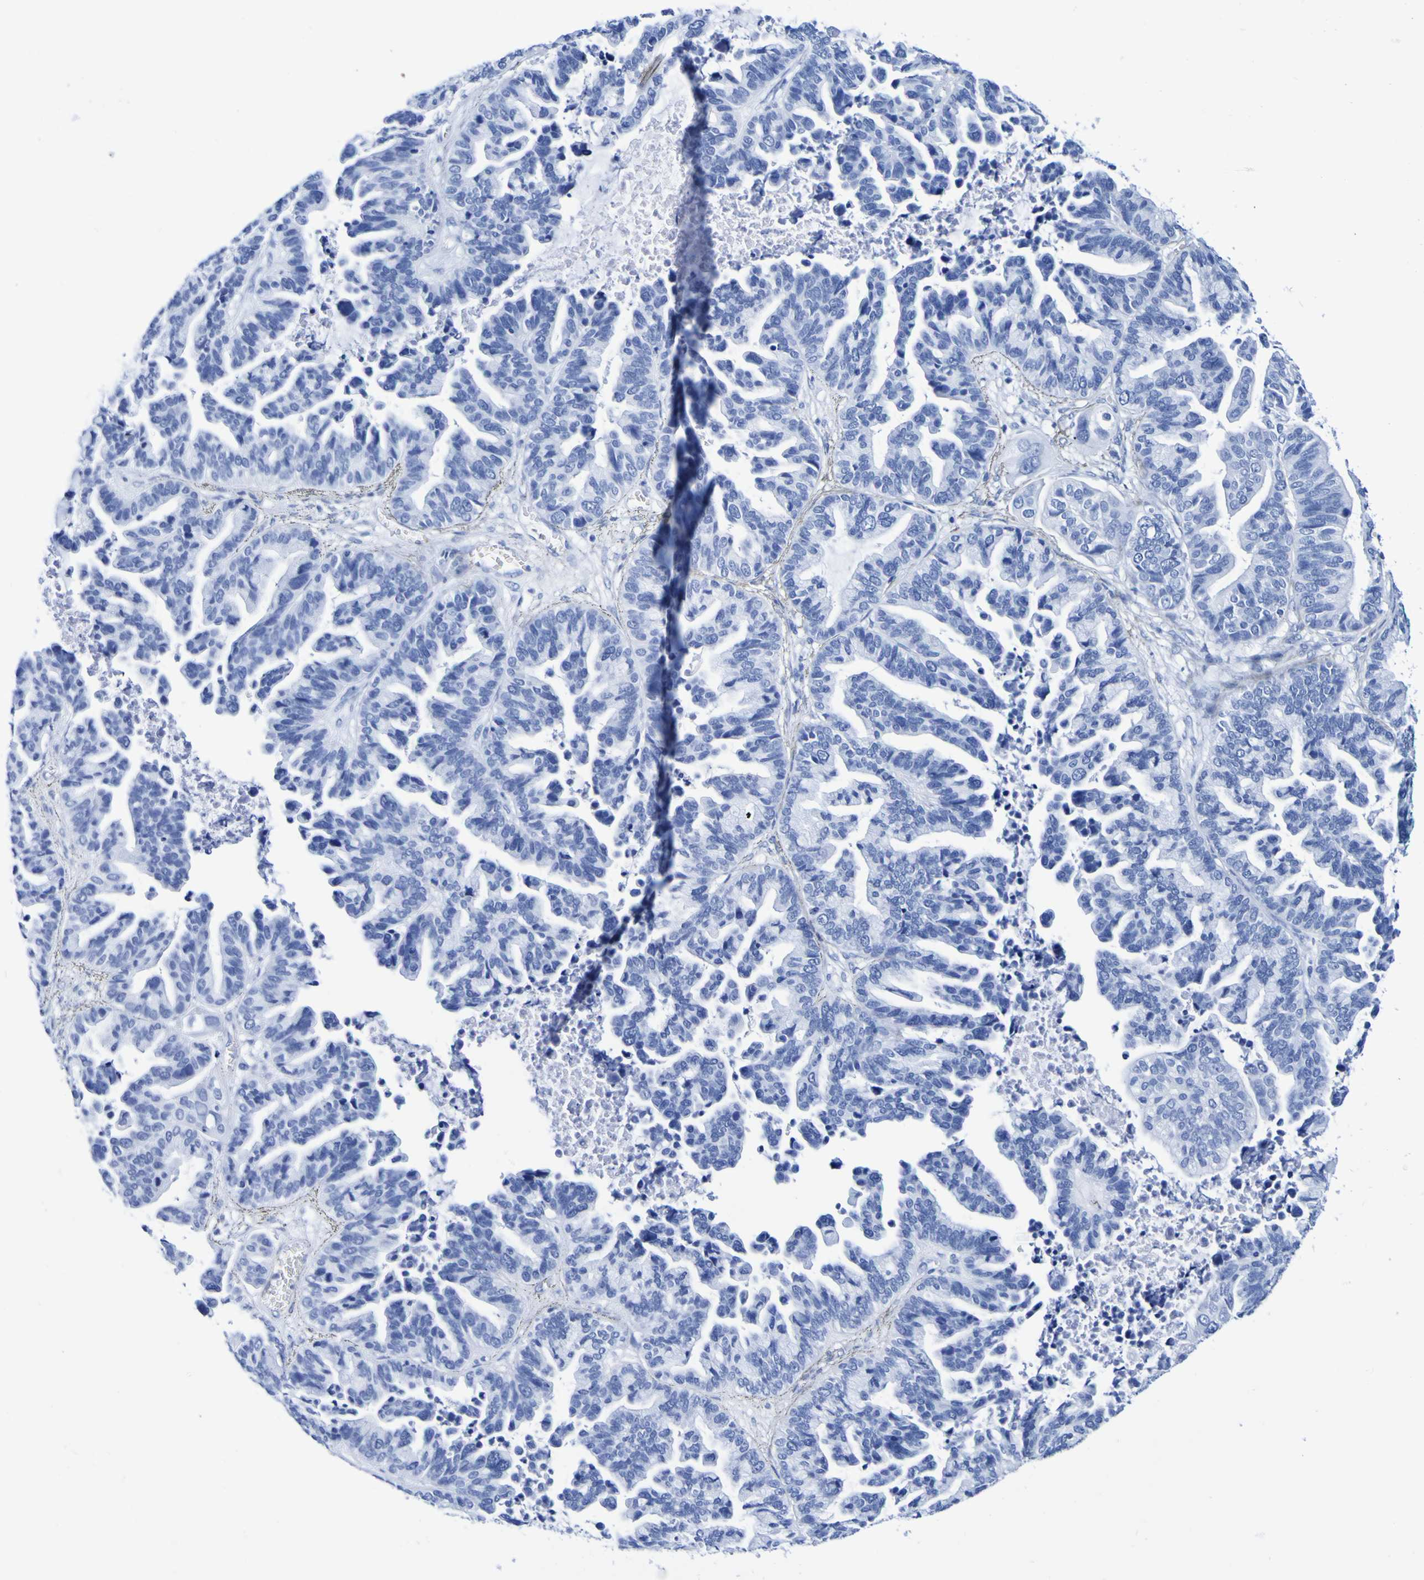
{"staining": {"intensity": "negative", "quantity": "none", "location": "none"}, "tissue": "ovarian cancer", "cell_type": "Tumor cells", "image_type": "cancer", "snomed": [{"axis": "morphology", "description": "Cystadenocarcinoma, serous, NOS"}, {"axis": "topography", "description": "Ovary"}], "caption": "Ovarian cancer (serous cystadenocarcinoma) stained for a protein using immunohistochemistry demonstrates no positivity tumor cells.", "gene": "DPEP1", "patient": {"sex": "female", "age": 56}}